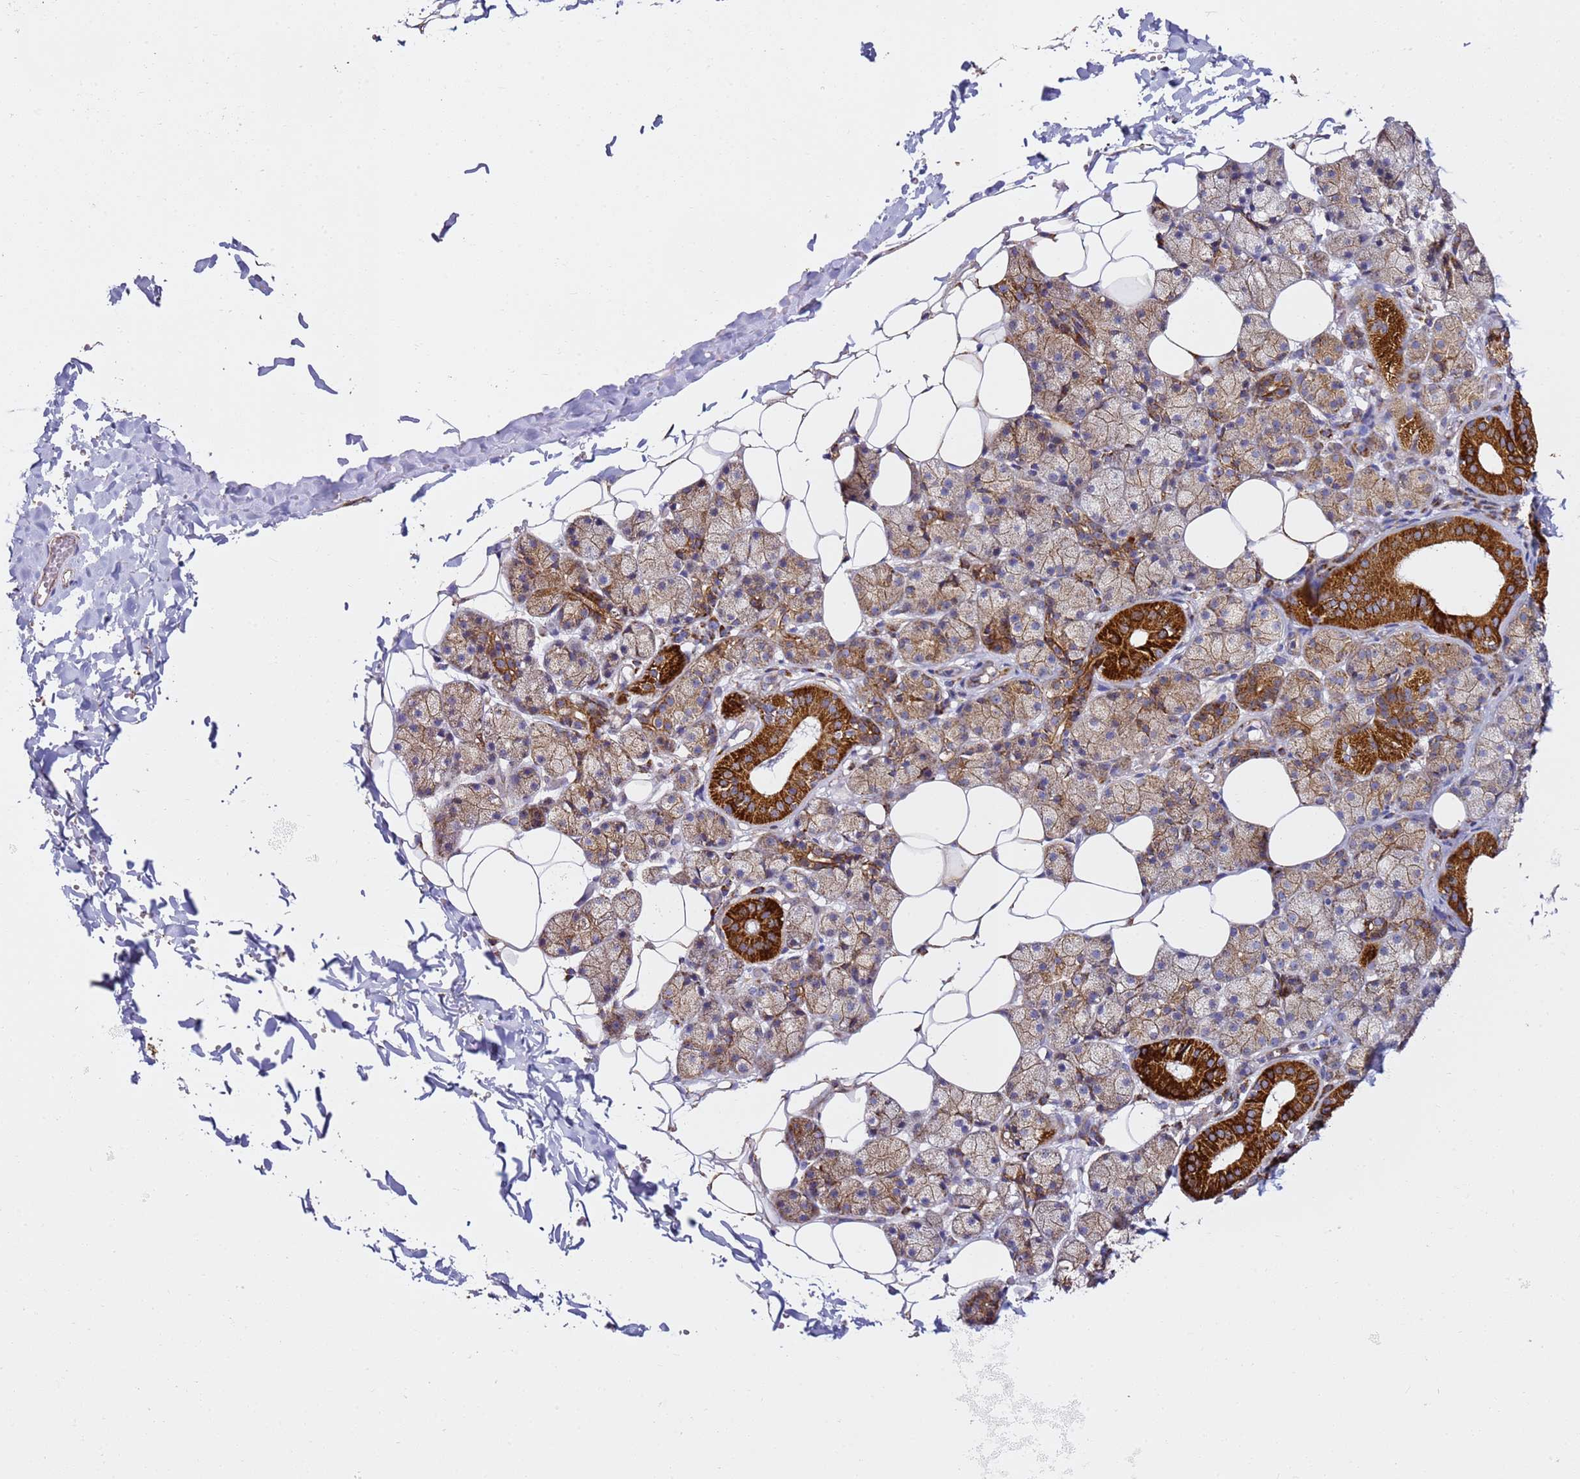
{"staining": {"intensity": "strong", "quantity": "25%-75%", "location": "cytoplasmic/membranous"}, "tissue": "salivary gland", "cell_type": "Glandular cells", "image_type": "normal", "snomed": [{"axis": "morphology", "description": "Normal tissue, NOS"}, {"axis": "topography", "description": "Salivary gland"}], "caption": "Immunohistochemistry (IHC) of normal human salivary gland demonstrates high levels of strong cytoplasmic/membranous staining in approximately 25%-75% of glandular cells. The staining was performed using DAB (3,3'-diaminobenzidine) to visualize the protein expression in brown, while the nuclei were stained in blue with hematoxylin (Magnification: 20x).", "gene": "NDUFA3", "patient": {"sex": "female", "age": 33}}